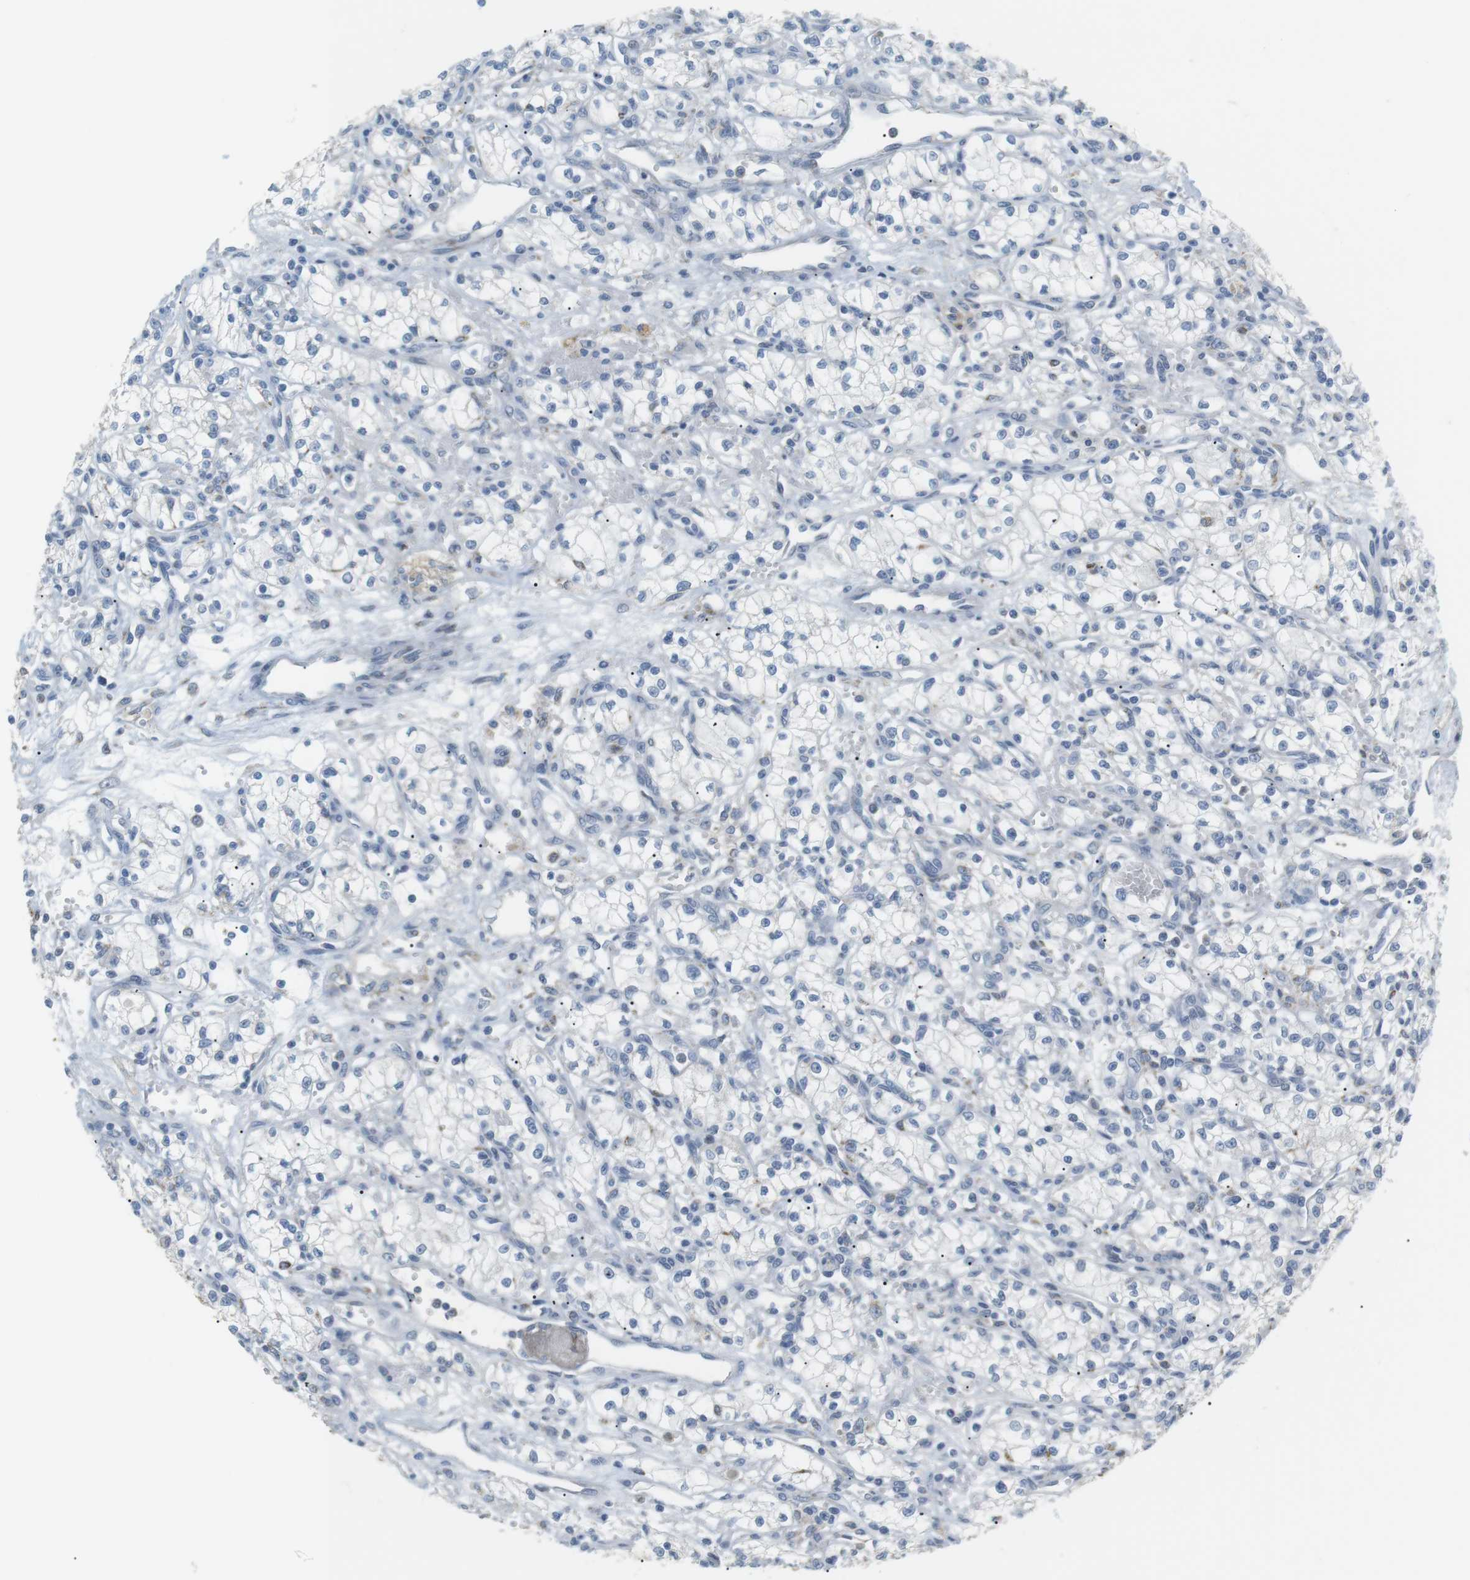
{"staining": {"intensity": "negative", "quantity": "none", "location": "none"}, "tissue": "renal cancer", "cell_type": "Tumor cells", "image_type": "cancer", "snomed": [{"axis": "morphology", "description": "Normal tissue, NOS"}, {"axis": "morphology", "description": "Adenocarcinoma, NOS"}, {"axis": "topography", "description": "Kidney"}], "caption": "Immunohistochemistry (IHC) micrograph of human renal cancer stained for a protein (brown), which displays no expression in tumor cells. (DAB (3,3'-diaminobenzidine) IHC visualized using brightfield microscopy, high magnification).", "gene": "CD300E", "patient": {"sex": "male", "age": 59}}